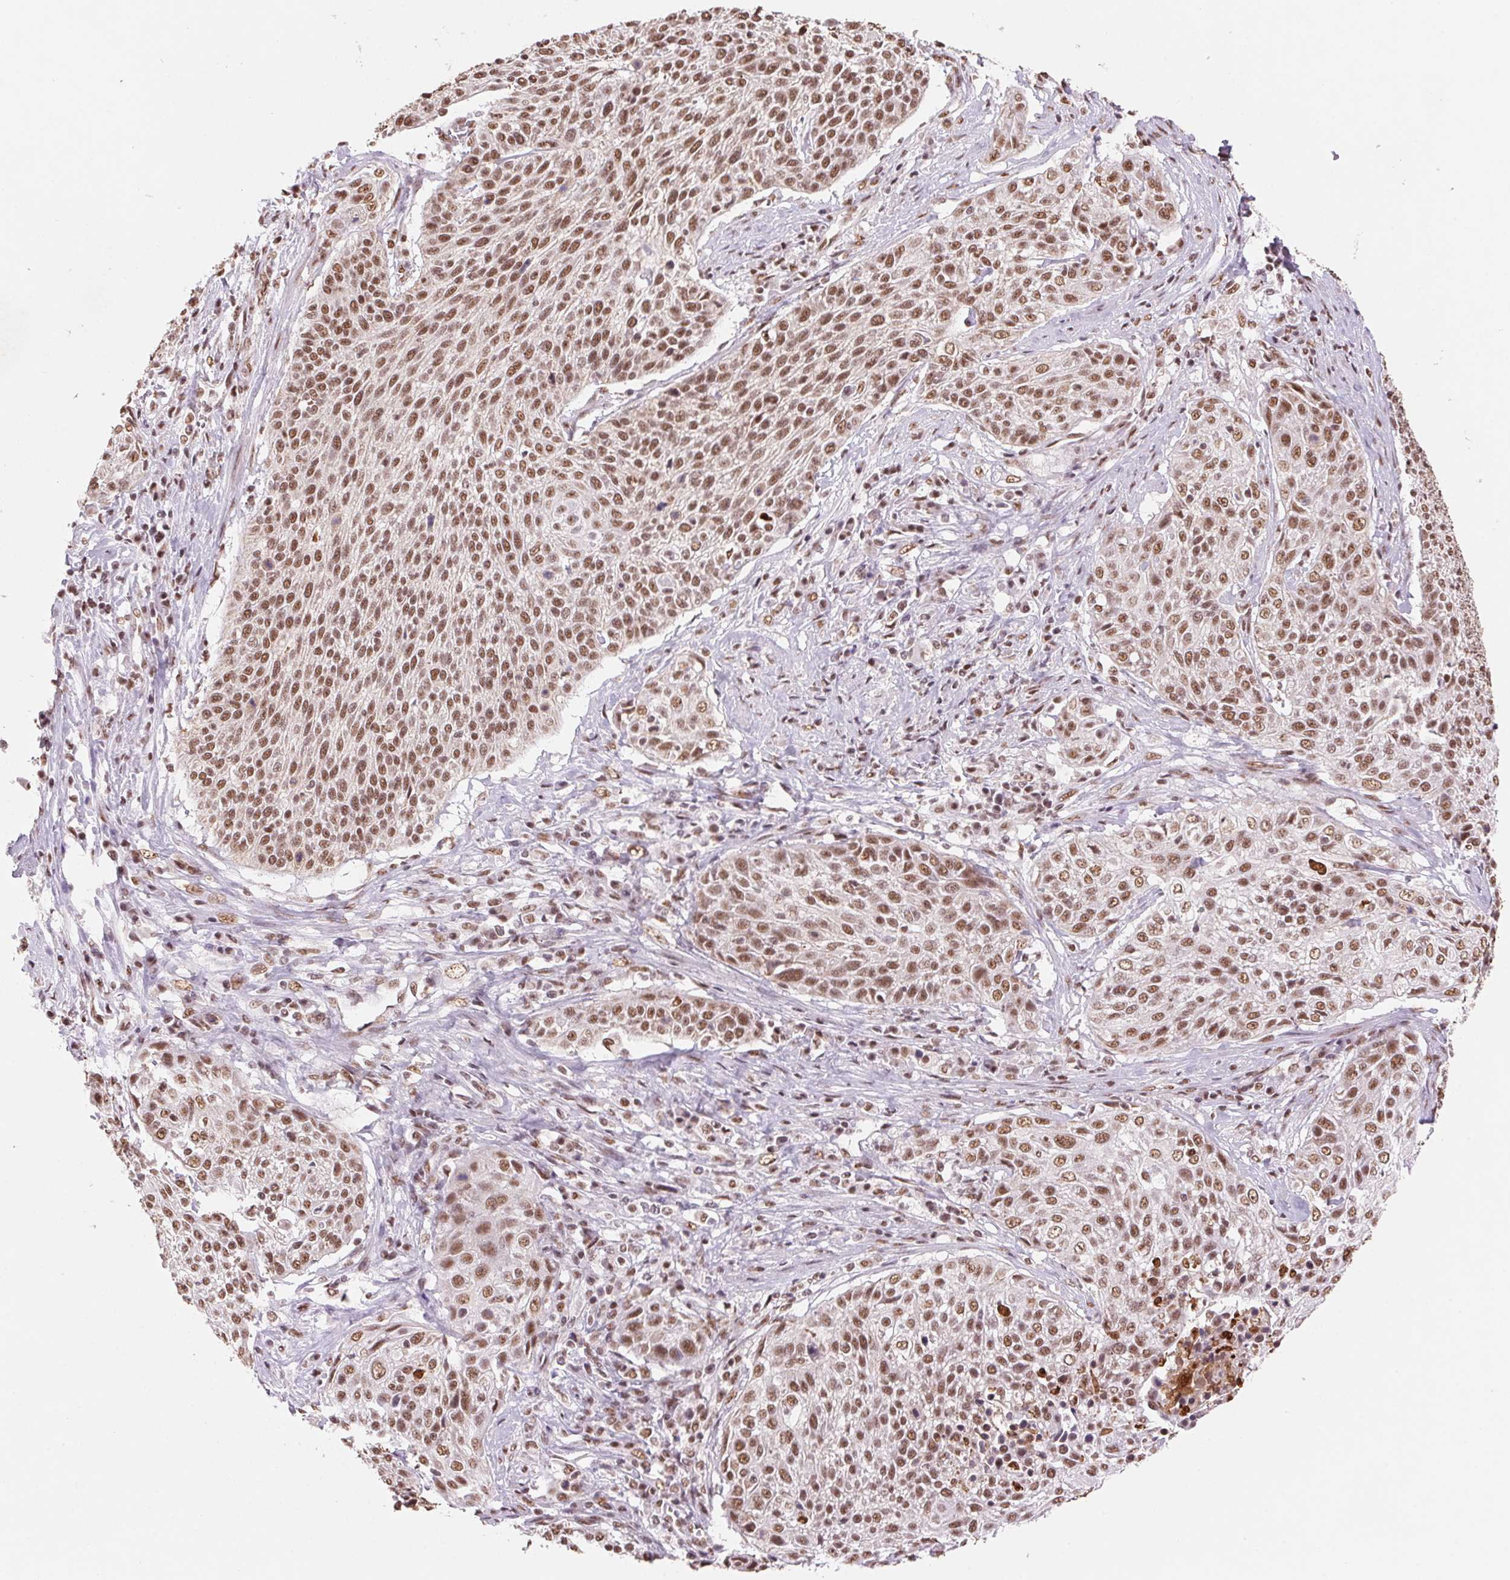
{"staining": {"intensity": "moderate", "quantity": ">75%", "location": "nuclear"}, "tissue": "cervical cancer", "cell_type": "Tumor cells", "image_type": "cancer", "snomed": [{"axis": "morphology", "description": "Squamous cell carcinoma, NOS"}, {"axis": "topography", "description": "Cervix"}], "caption": "Cervical cancer was stained to show a protein in brown. There is medium levels of moderate nuclear expression in about >75% of tumor cells. (DAB IHC, brown staining for protein, blue staining for nuclei).", "gene": "SNRPG", "patient": {"sex": "female", "age": 31}}